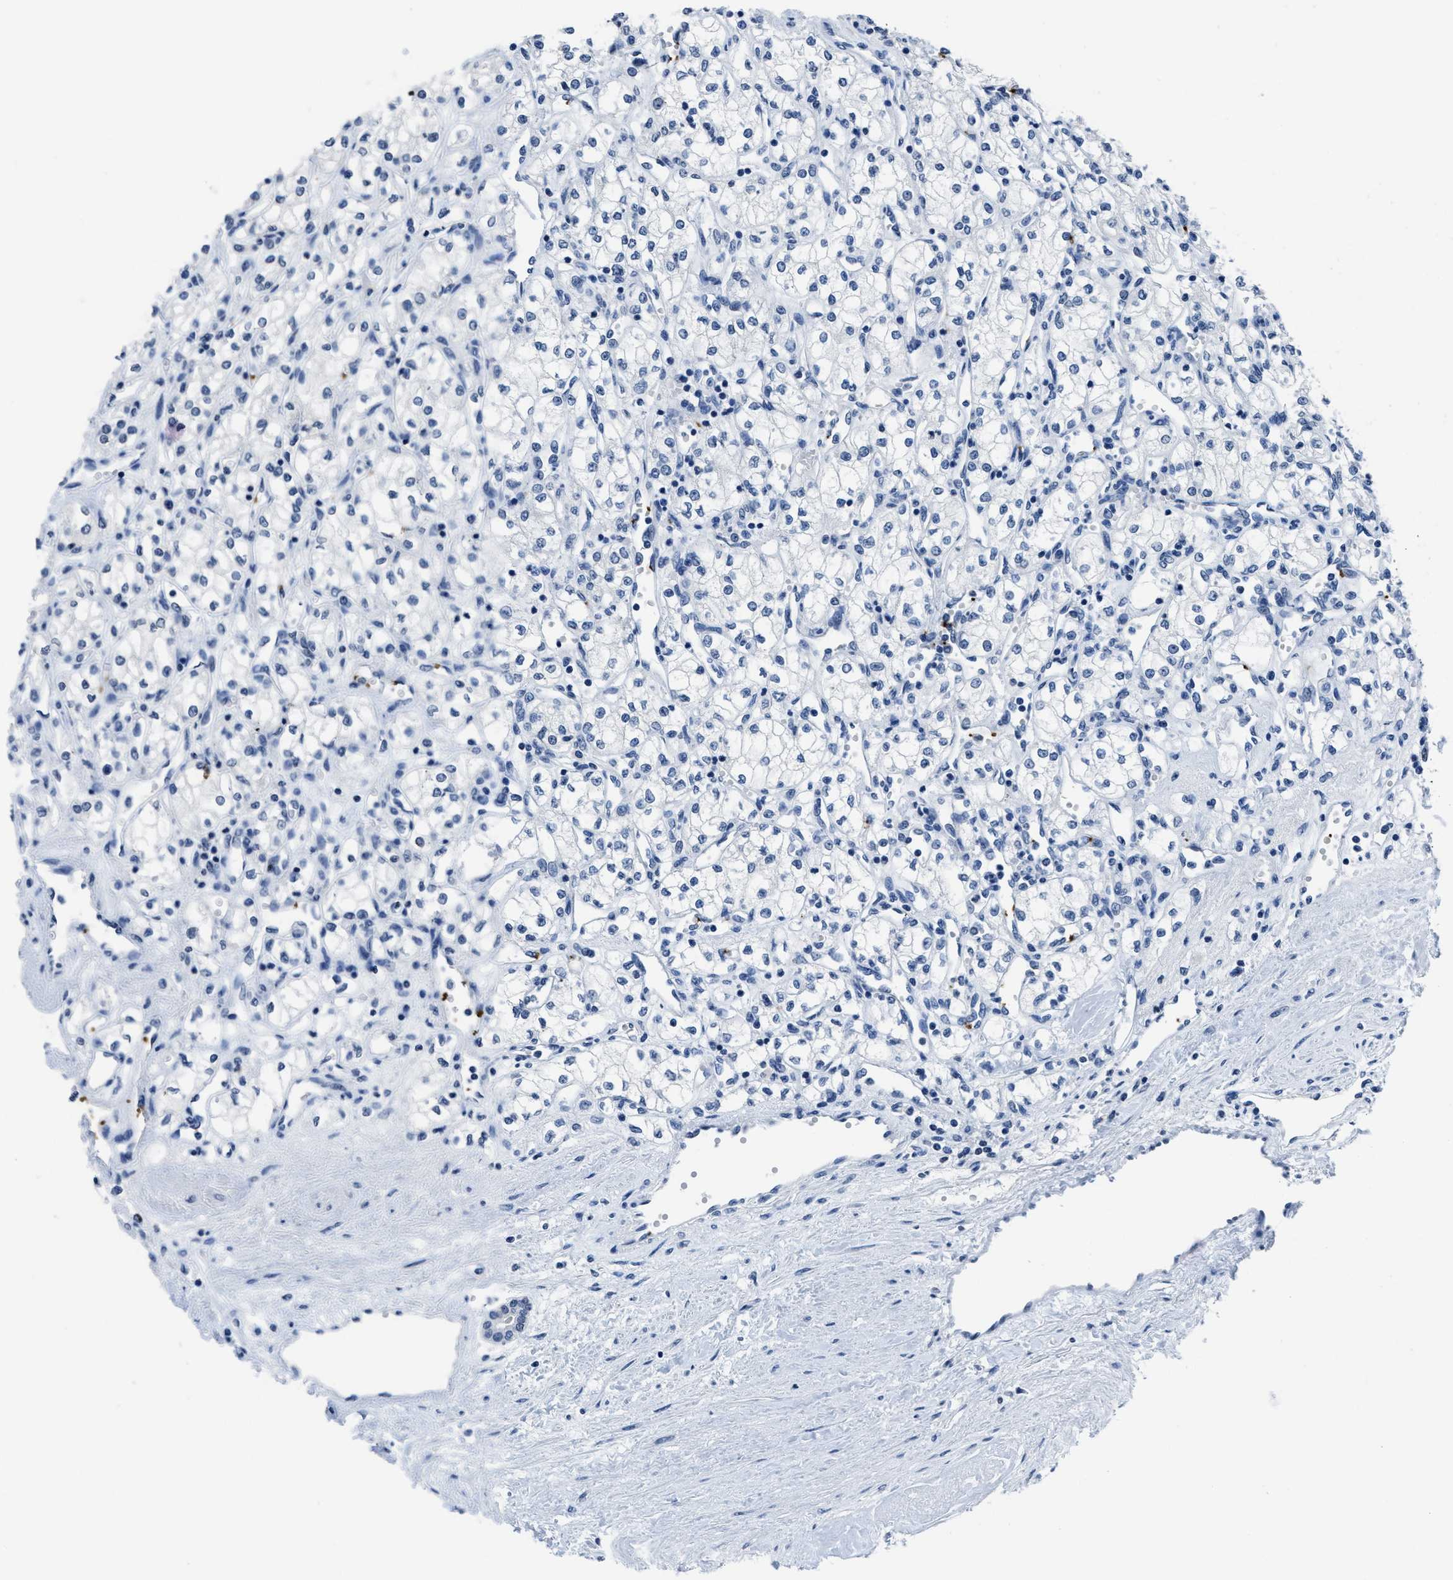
{"staining": {"intensity": "negative", "quantity": "none", "location": "none"}, "tissue": "renal cancer", "cell_type": "Tumor cells", "image_type": "cancer", "snomed": [{"axis": "morphology", "description": "Adenocarcinoma, NOS"}, {"axis": "topography", "description": "Kidney"}], "caption": "This is an immunohistochemistry histopathology image of renal adenocarcinoma. There is no positivity in tumor cells.", "gene": "ITGA2B", "patient": {"sex": "male", "age": 59}}